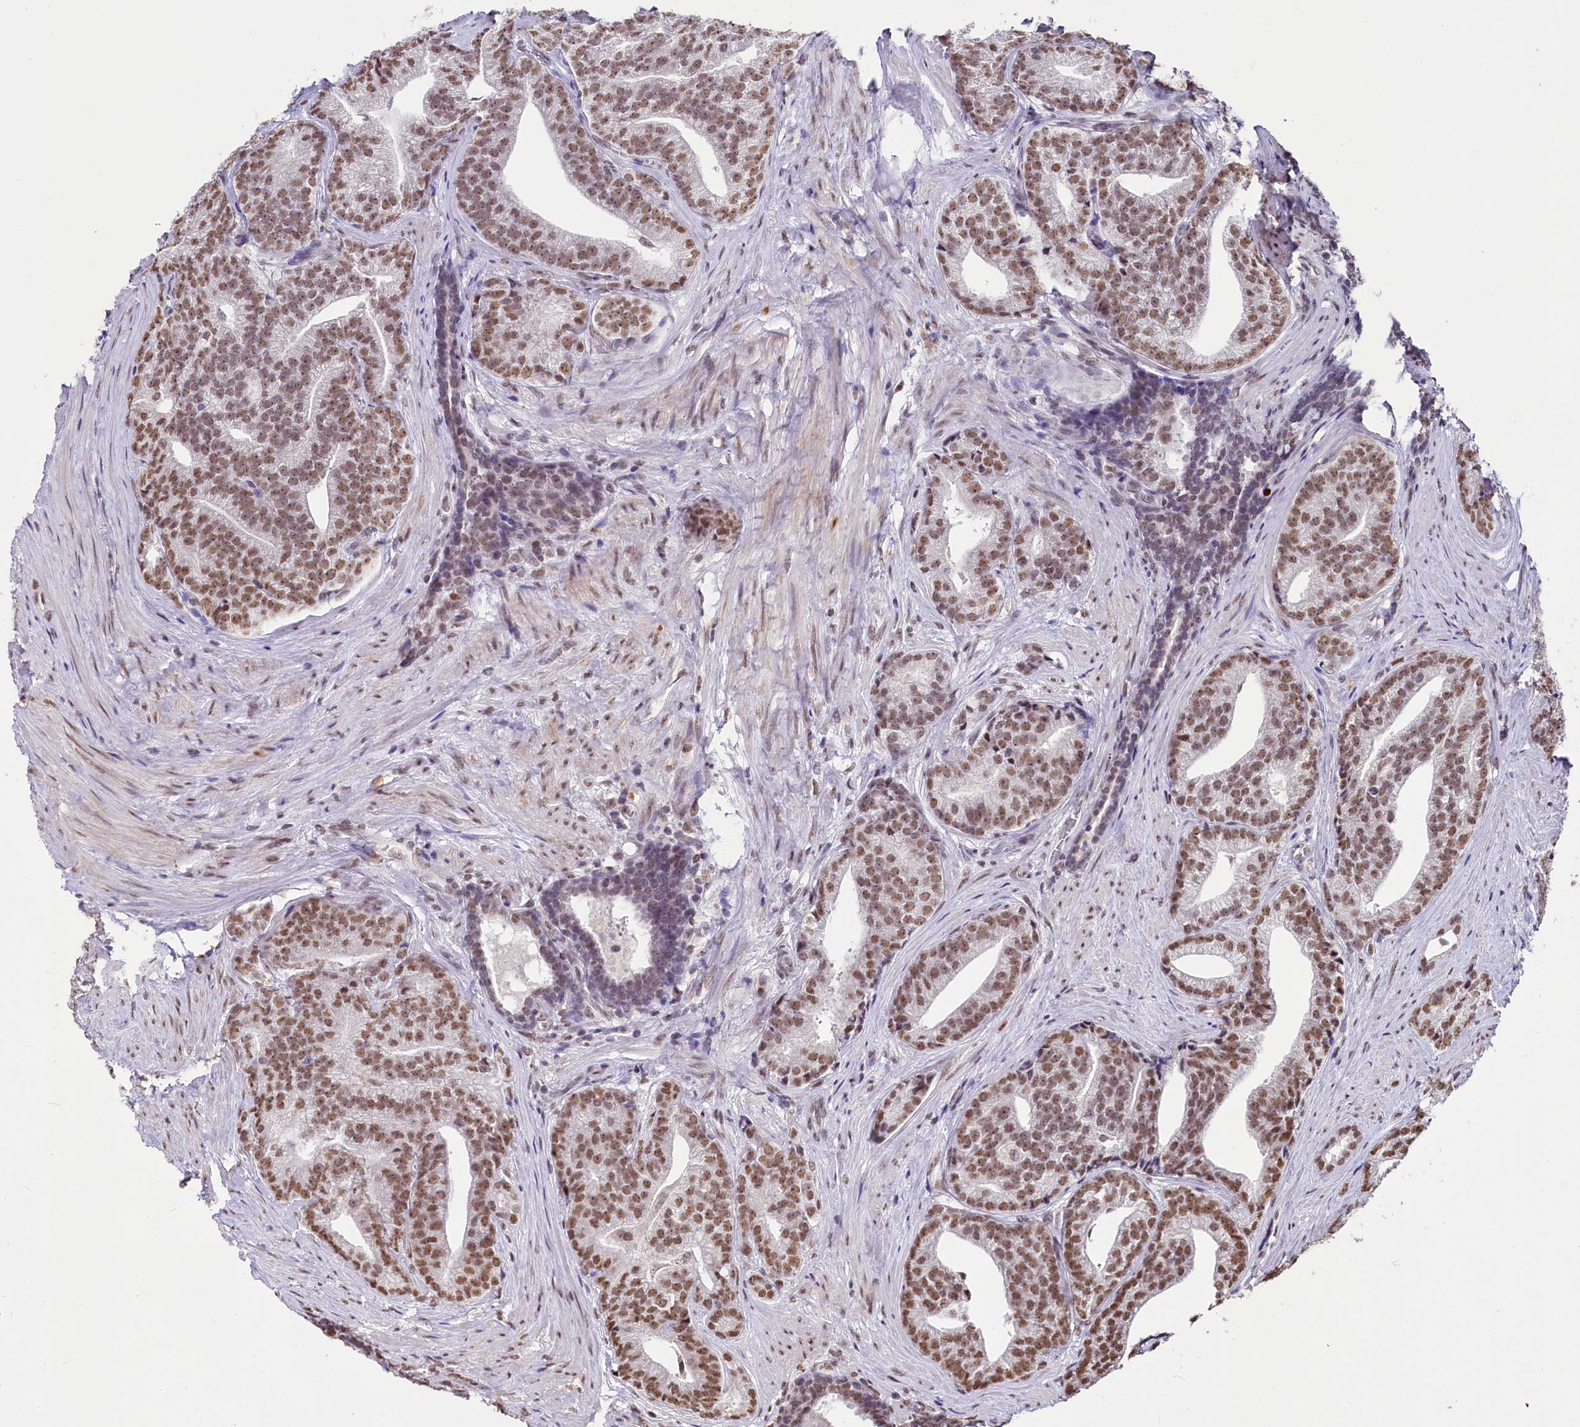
{"staining": {"intensity": "moderate", "quantity": ">75%", "location": "nuclear"}, "tissue": "prostate cancer", "cell_type": "Tumor cells", "image_type": "cancer", "snomed": [{"axis": "morphology", "description": "Adenocarcinoma, Low grade"}, {"axis": "topography", "description": "Prostate"}], "caption": "Immunohistochemistry of prostate cancer exhibits medium levels of moderate nuclear expression in approximately >75% of tumor cells.", "gene": "PARPBP", "patient": {"sex": "male", "age": 71}}